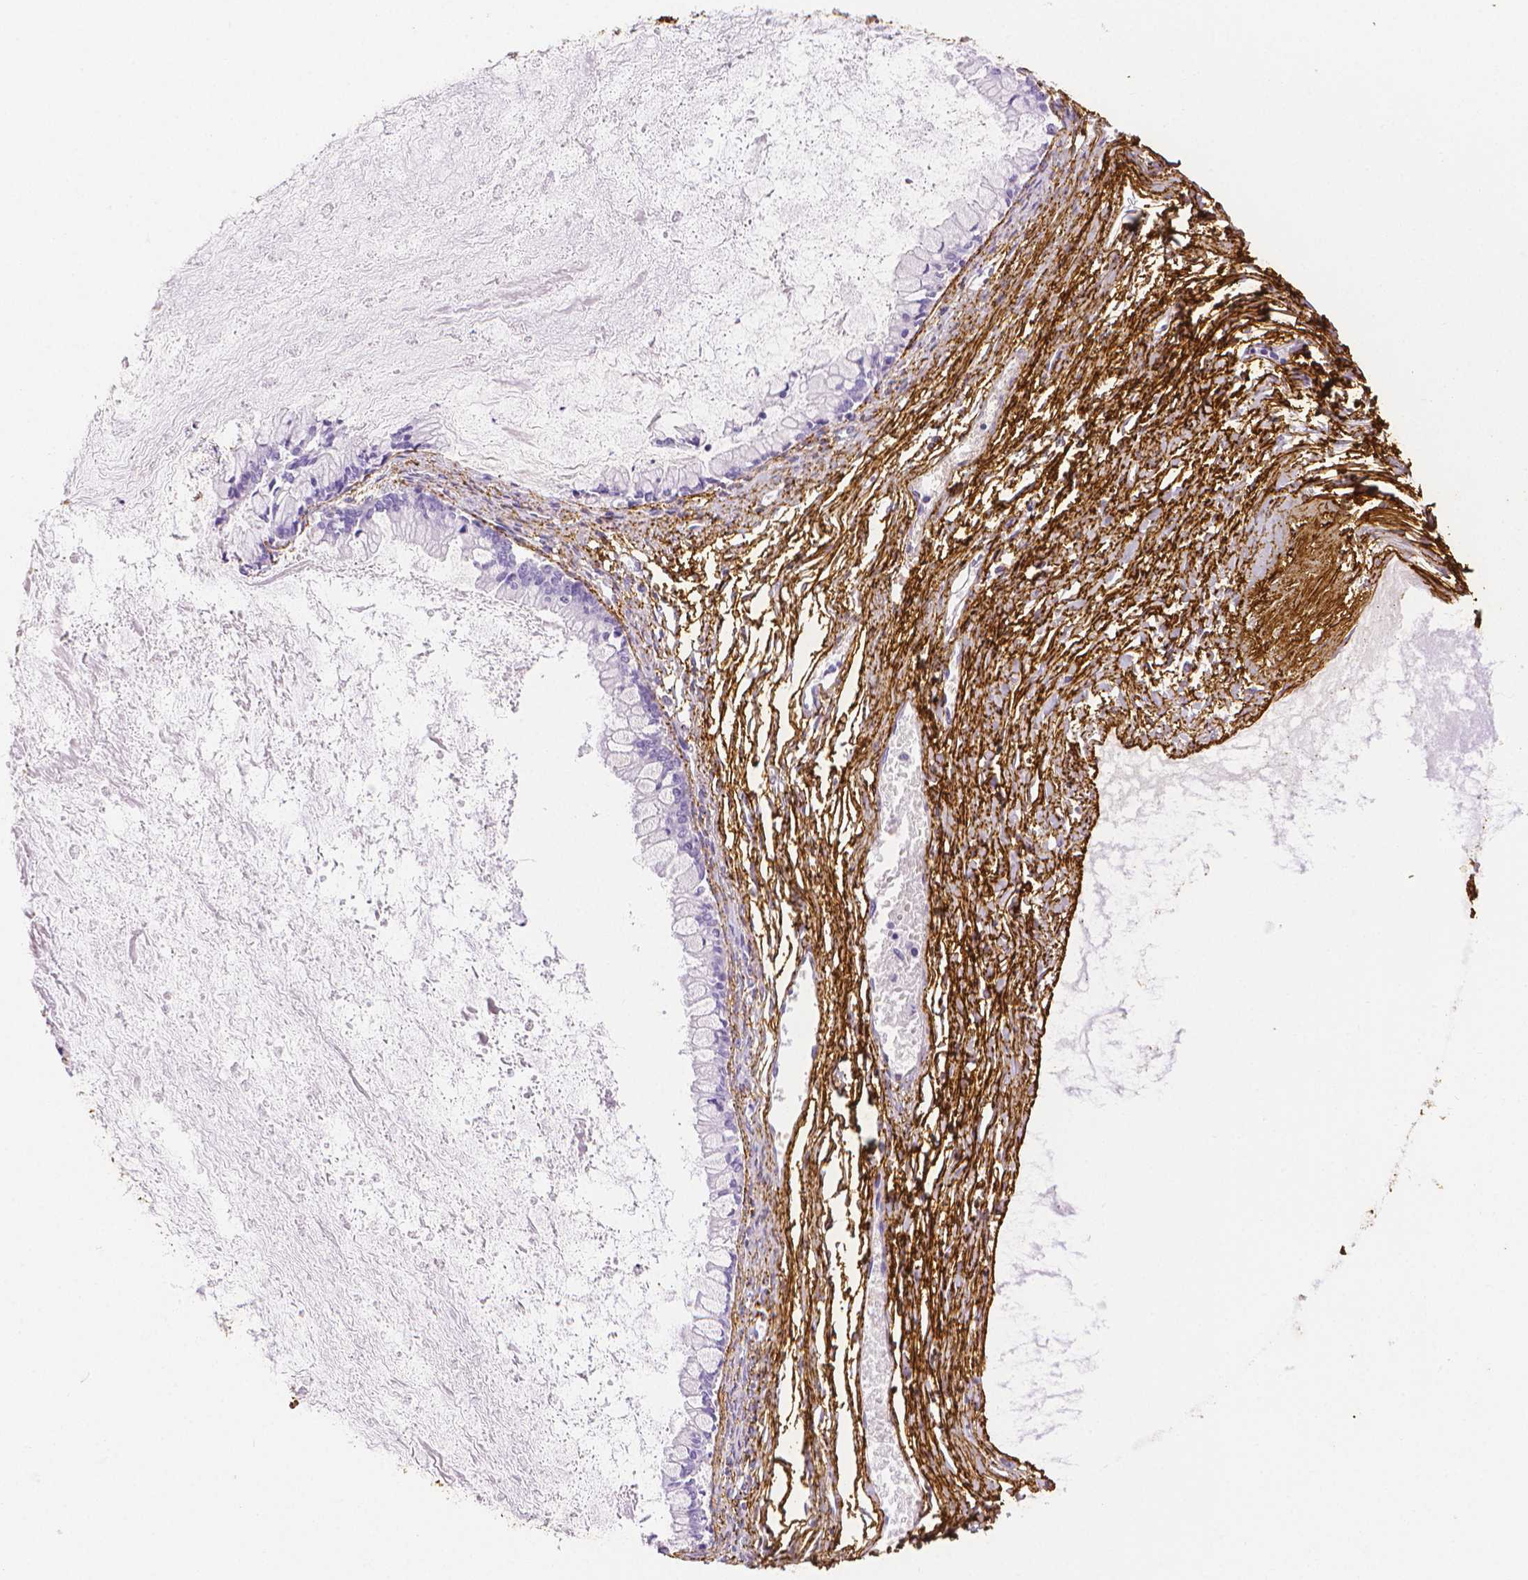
{"staining": {"intensity": "negative", "quantity": "none", "location": "none"}, "tissue": "ovarian cancer", "cell_type": "Tumor cells", "image_type": "cancer", "snomed": [{"axis": "morphology", "description": "Cystadenocarcinoma, mucinous, NOS"}, {"axis": "topography", "description": "Ovary"}], "caption": "Immunohistochemistry (IHC) of human mucinous cystadenocarcinoma (ovarian) demonstrates no expression in tumor cells. (DAB (3,3'-diaminobenzidine) immunohistochemistry (IHC), high magnification).", "gene": "FBN1", "patient": {"sex": "female", "age": 67}}